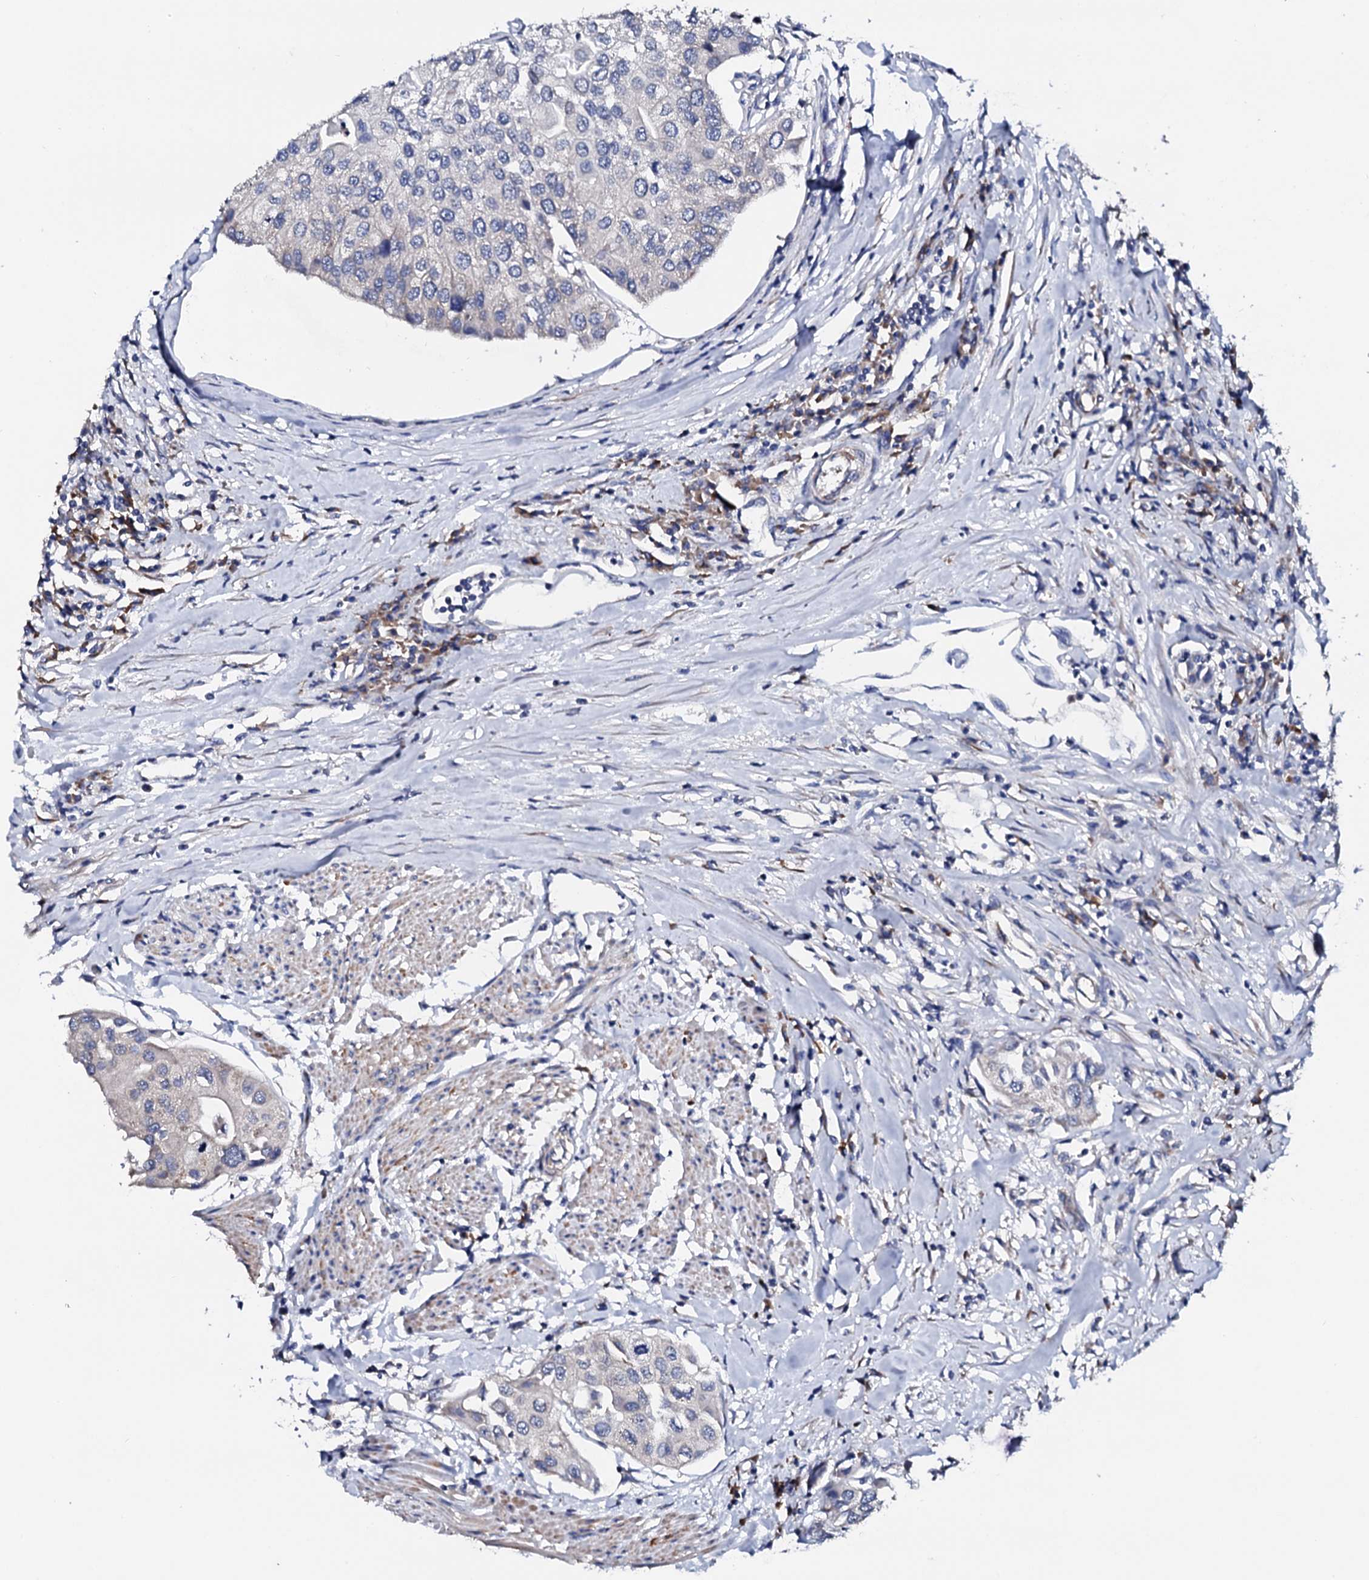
{"staining": {"intensity": "negative", "quantity": "none", "location": "none"}, "tissue": "urothelial cancer", "cell_type": "Tumor cells", "image_type": "cancer", "snomed": [{"axis": "morphology", "description": "Urothelial carcinoma, High grade"}, {"axis": "topography", "description": "Urinary bladder"}], "caption": "Micrograph shows no protein expression in tumor cells of urothelial carcinoma (high-grade) tissue. (DAB immunohistochemistry visualized using brightfield microscopy, high magnification).", "gene": "NUP58", "patient": {"sex": "male", "age": 64}}